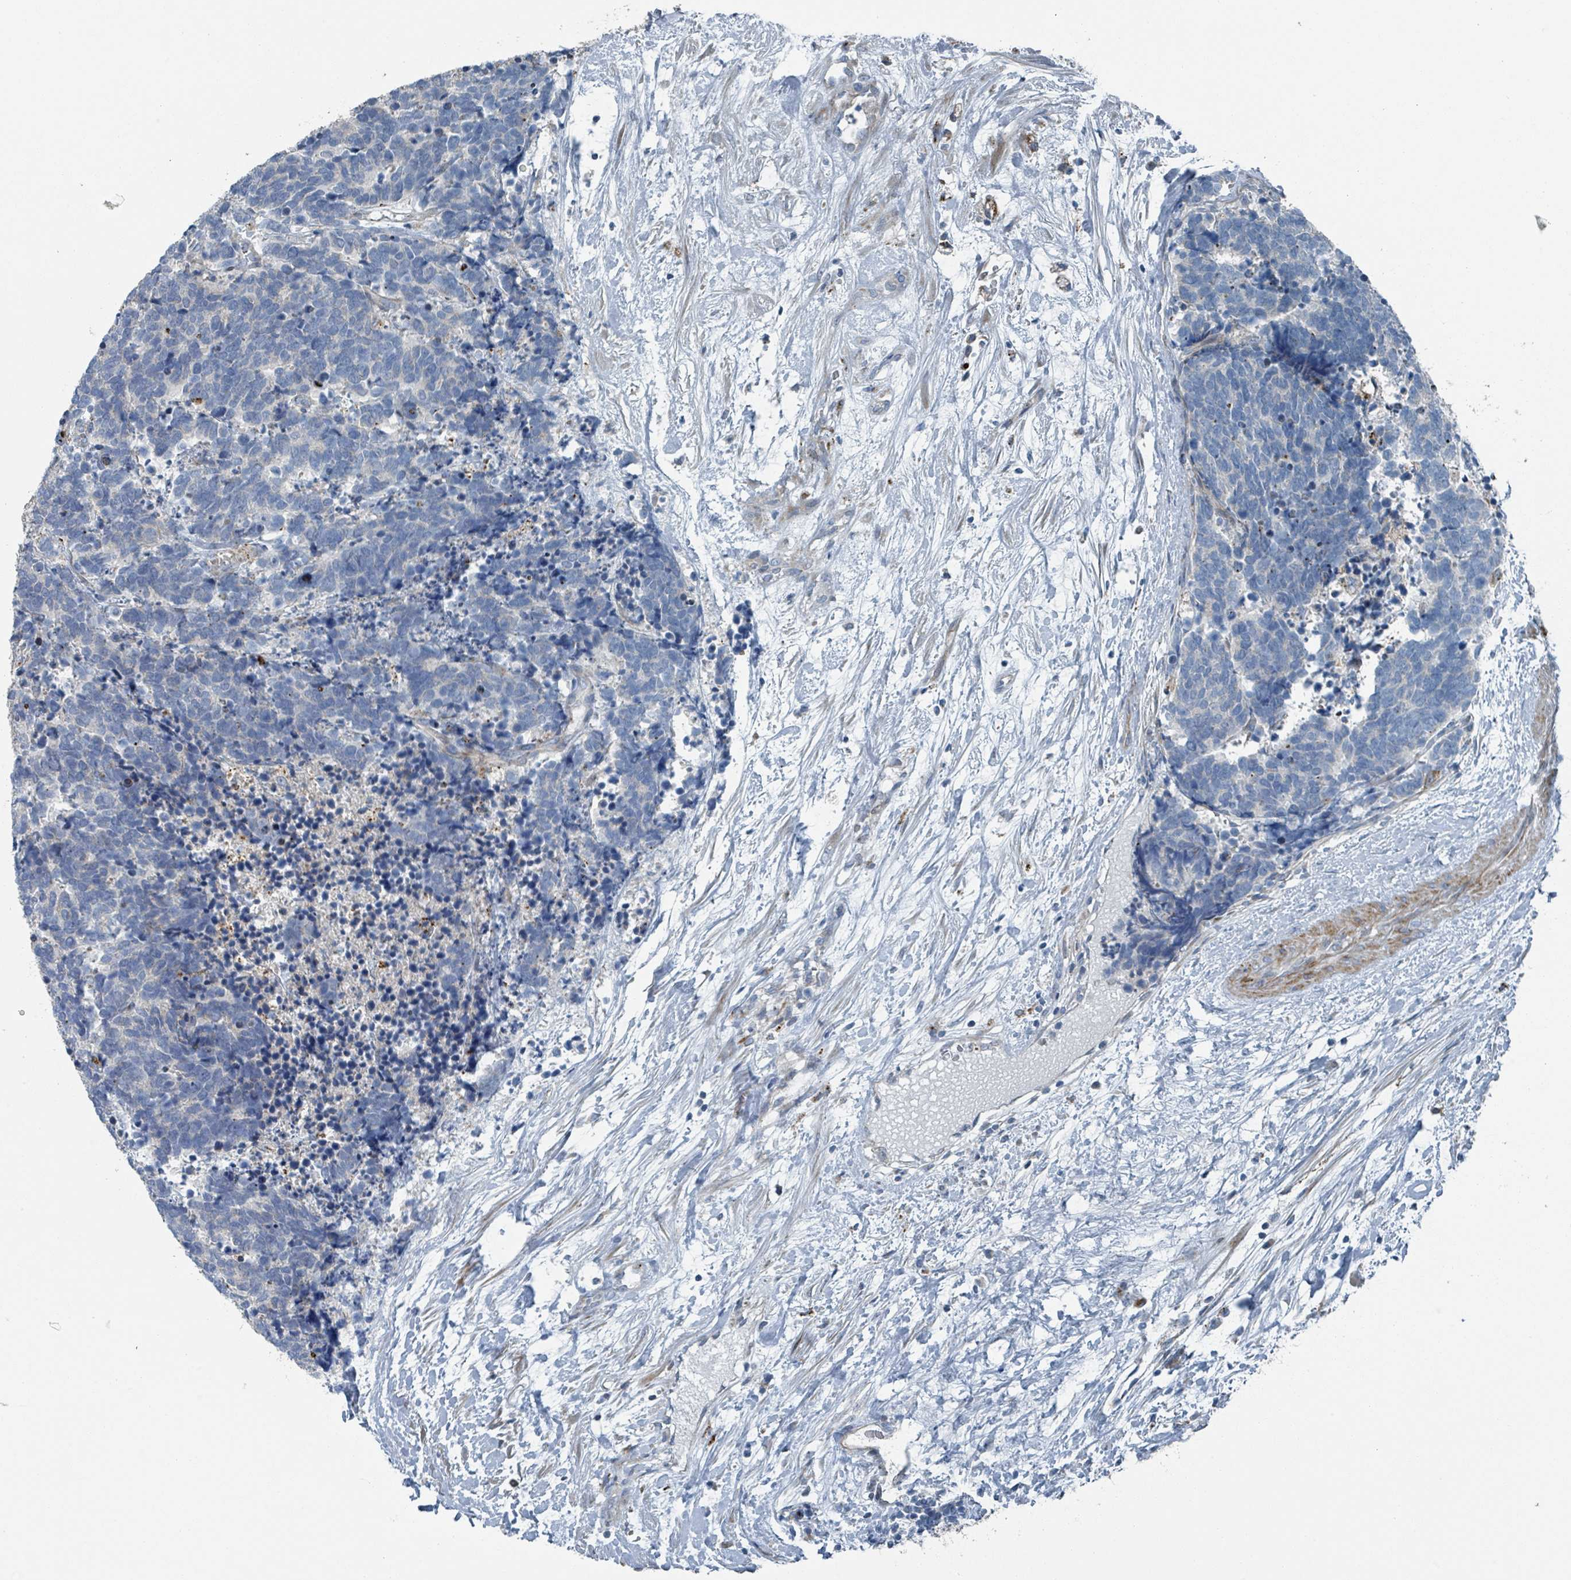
{"staining": {"intensity": "negative", "quantity": "none", "location": "none"}, "tissue": "carcinoid", "cell_type": "Tumor cells", "image_type": "cancer", "snomed": [{"axis": "morphology", "description": "Carcinoma, NOS"}, {"axis": "morphology", "description": "Carcinoid, malignant, NOS"}, {"axis": "topography", "description": "Prostate"}], "caption": "A high-resolution photomicrograph shows immunohistochemistry staining of malignant carcinoid, which exhibits no significant expression in tumor cells.", "gene": "DIPK2A", "patient": {"sex": "male", "age": 57}}